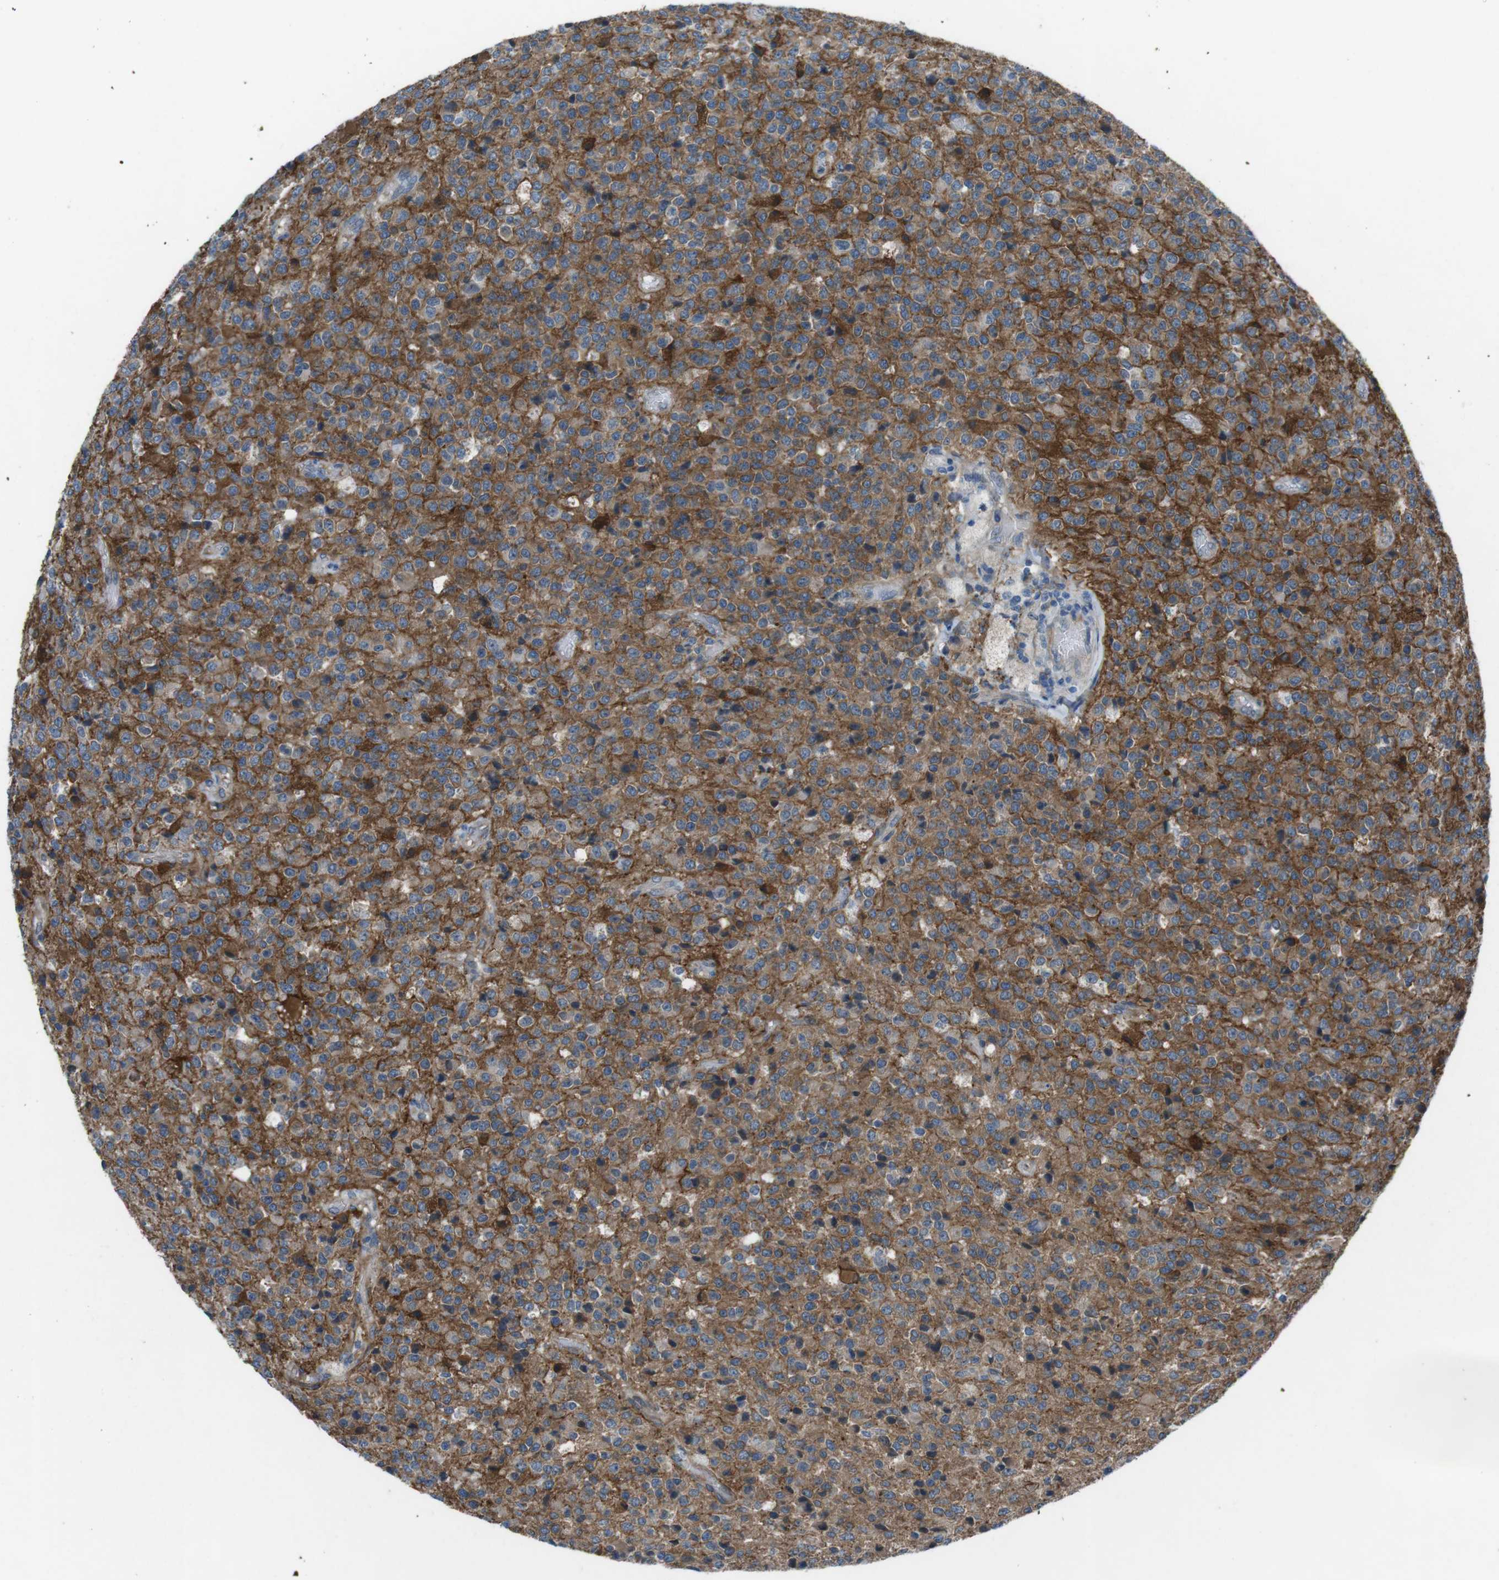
{"staining": {"intensity": "moderate", "quantity": "25%-75%", "location": "cytoplasmic/membranous"}, "tissue": "glioma", "cell_type": "Tumor cells", "image_type": "cancer", "snomed": [{"axis": "morphology", "description": "Glioma, malignant, High grade"}, {"axis": "topography", "description": "pancreas cauda"}], "caption": "A brown stain labels moderate cytoplasmic/membranous expression of a protein in human malignant glioma (high-grade) tumor cells.", "gene": "ANK2", "patient": {"sex": "male", "age": 60}}